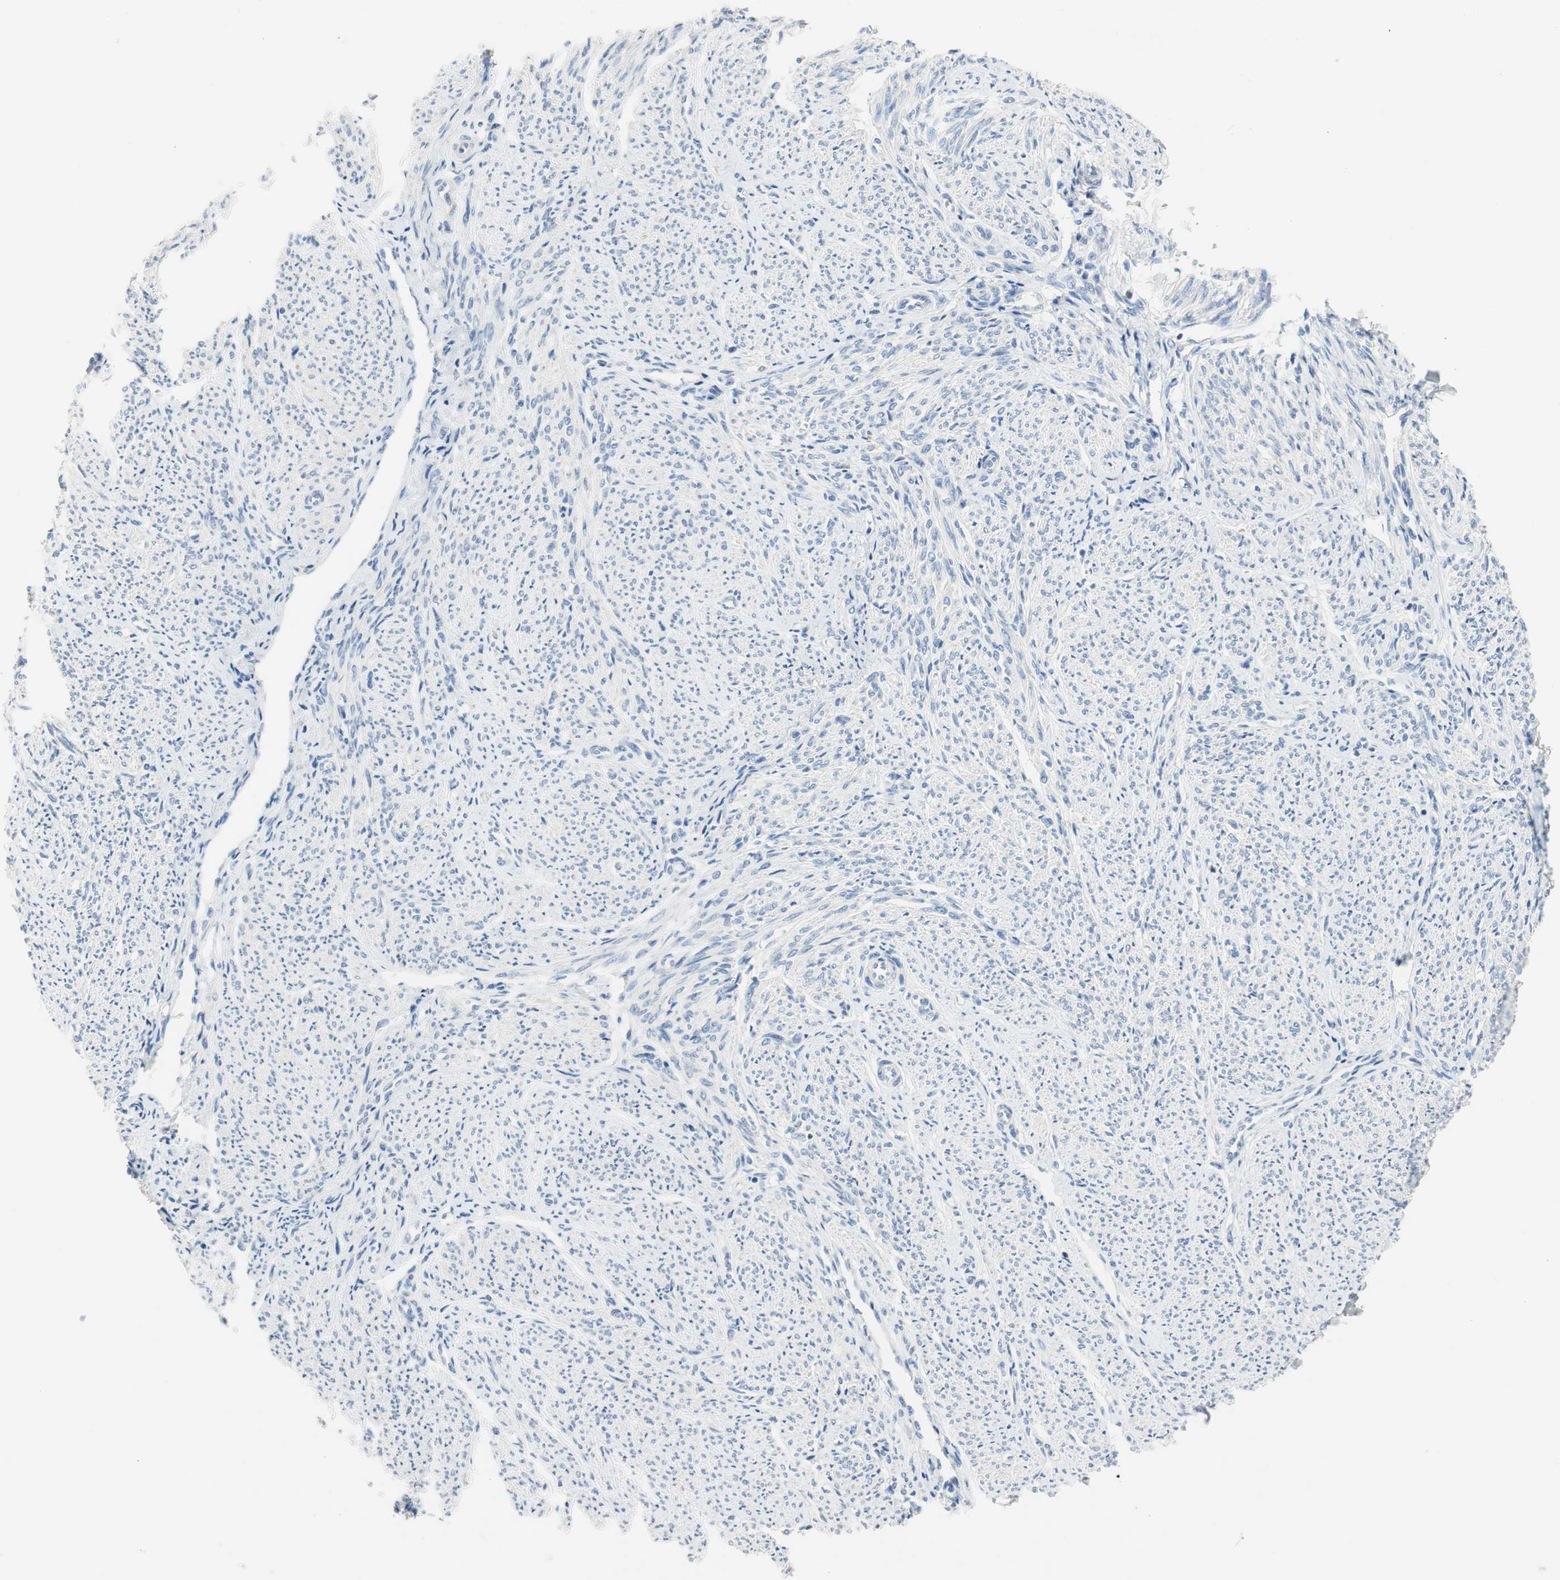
{"staining": {"intensity": "negative", "quantity": "none", "location": "none"}, "tissue": "smooth muscle", "cell_type": "Smooth muscle cells", "image_type": "normal", "snomed": [{"axis": "morphology", "description": "Normal tissue, NOS"}, {"axis": "topography", "description": "Smooth muscle"}], "caption": "Immunohistochemistry photomicrograph of normal human smooth muscle stained for a protein (brown), which exhibits no positivity in smooth muscle cells.", "gene": "CCM2L", "patient": {"sex": "female", "age": 65}}